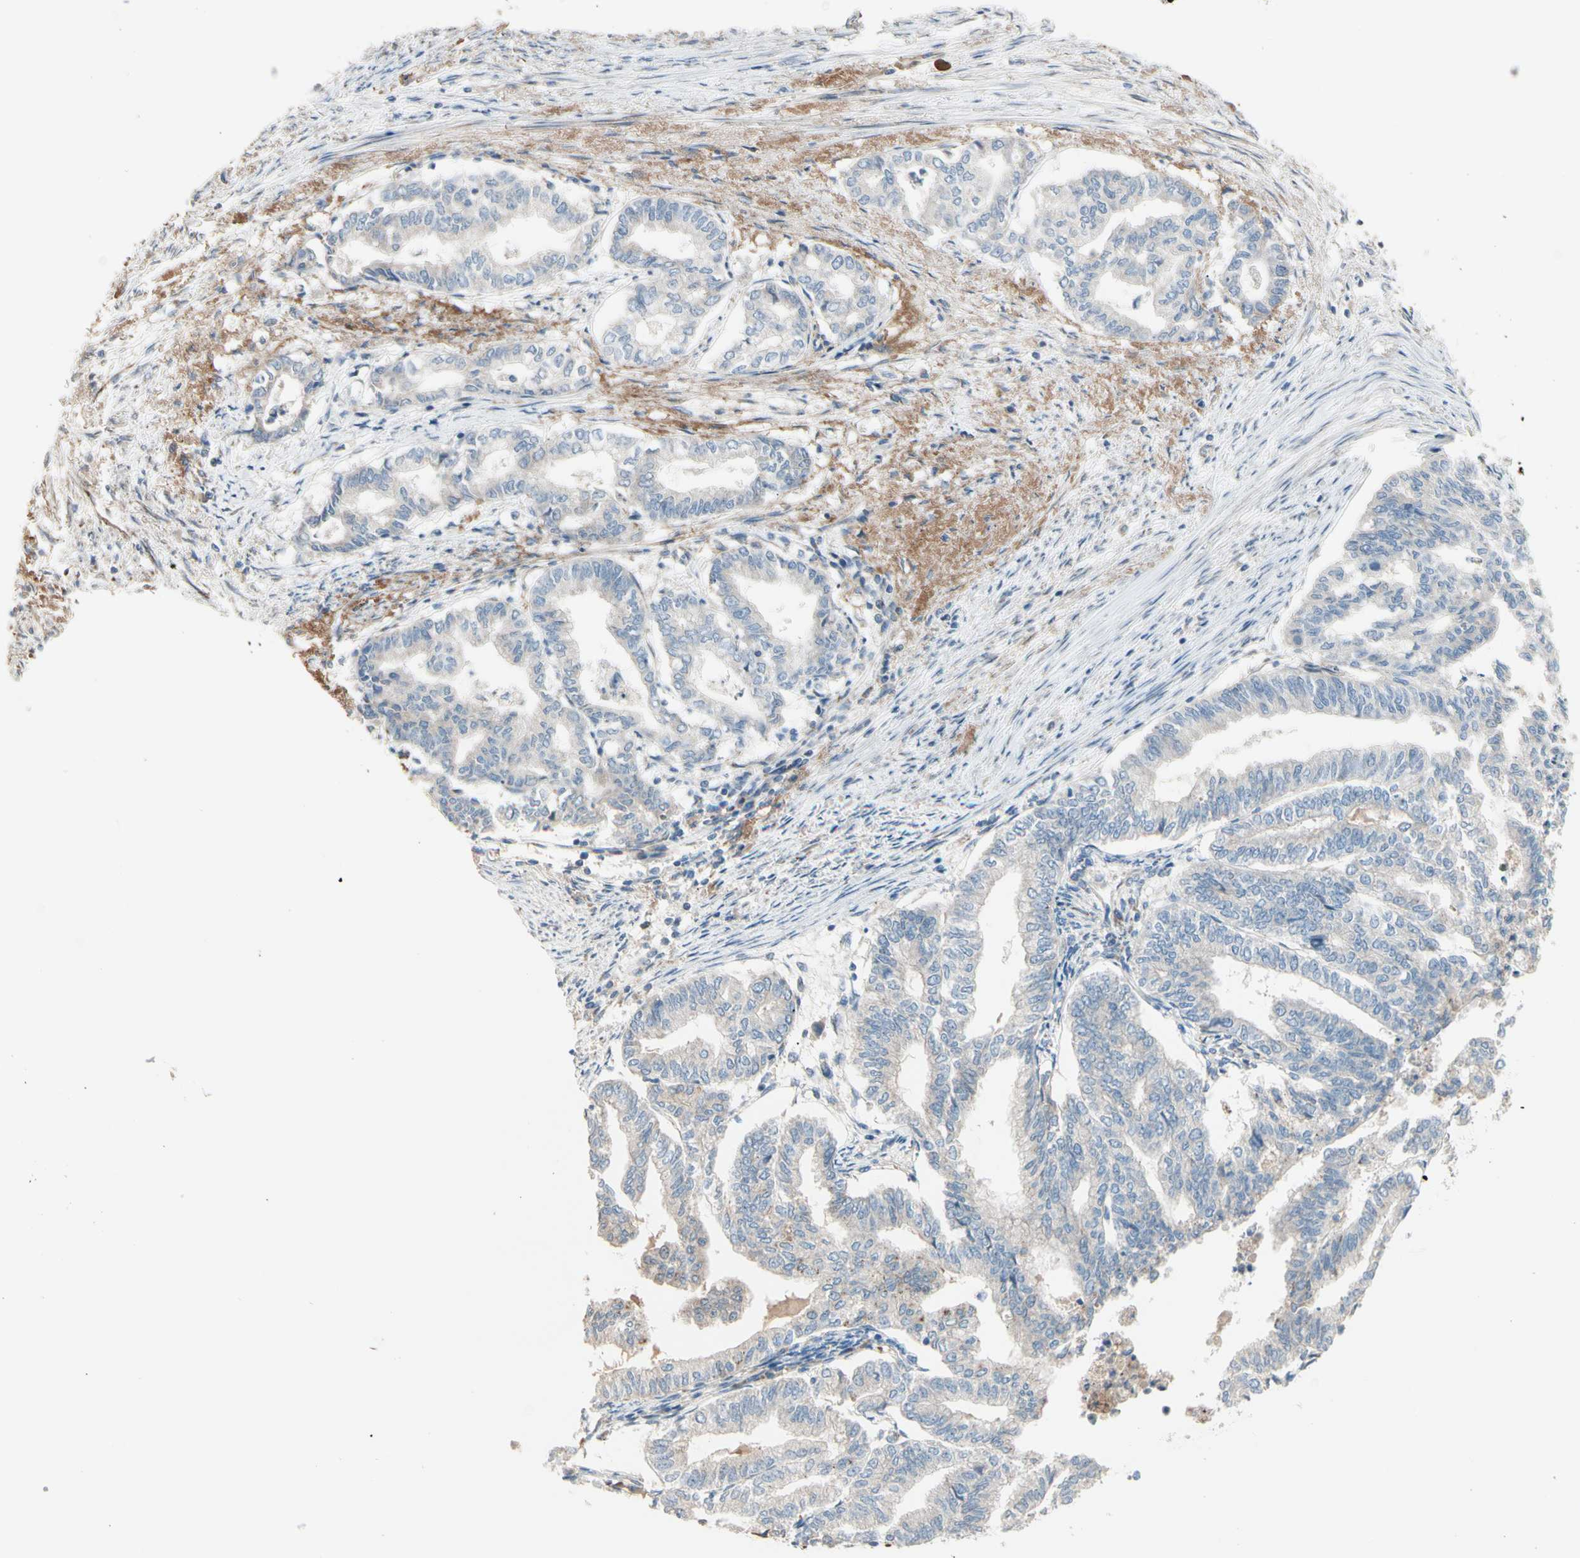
{"staining": {"intensity": "negative", "quantity": "none", "location": "none"}, "tissue": "endometrial cancer", "cell_type": "Tumor cells", "image_type": "cancer", "snomed": [{"axis": "morphology", "description": "Adenocarcinoma, NOS"}, {"axis": "topography", "description": "Endometrium"}], "caption": "This is an immunohistochemistry (IHC) image of adenocarcinoma (endometrial). There is no positivity in tumor cells.", "gene": "EPHA3", "patient": {"sex": "female", "age": 79}}